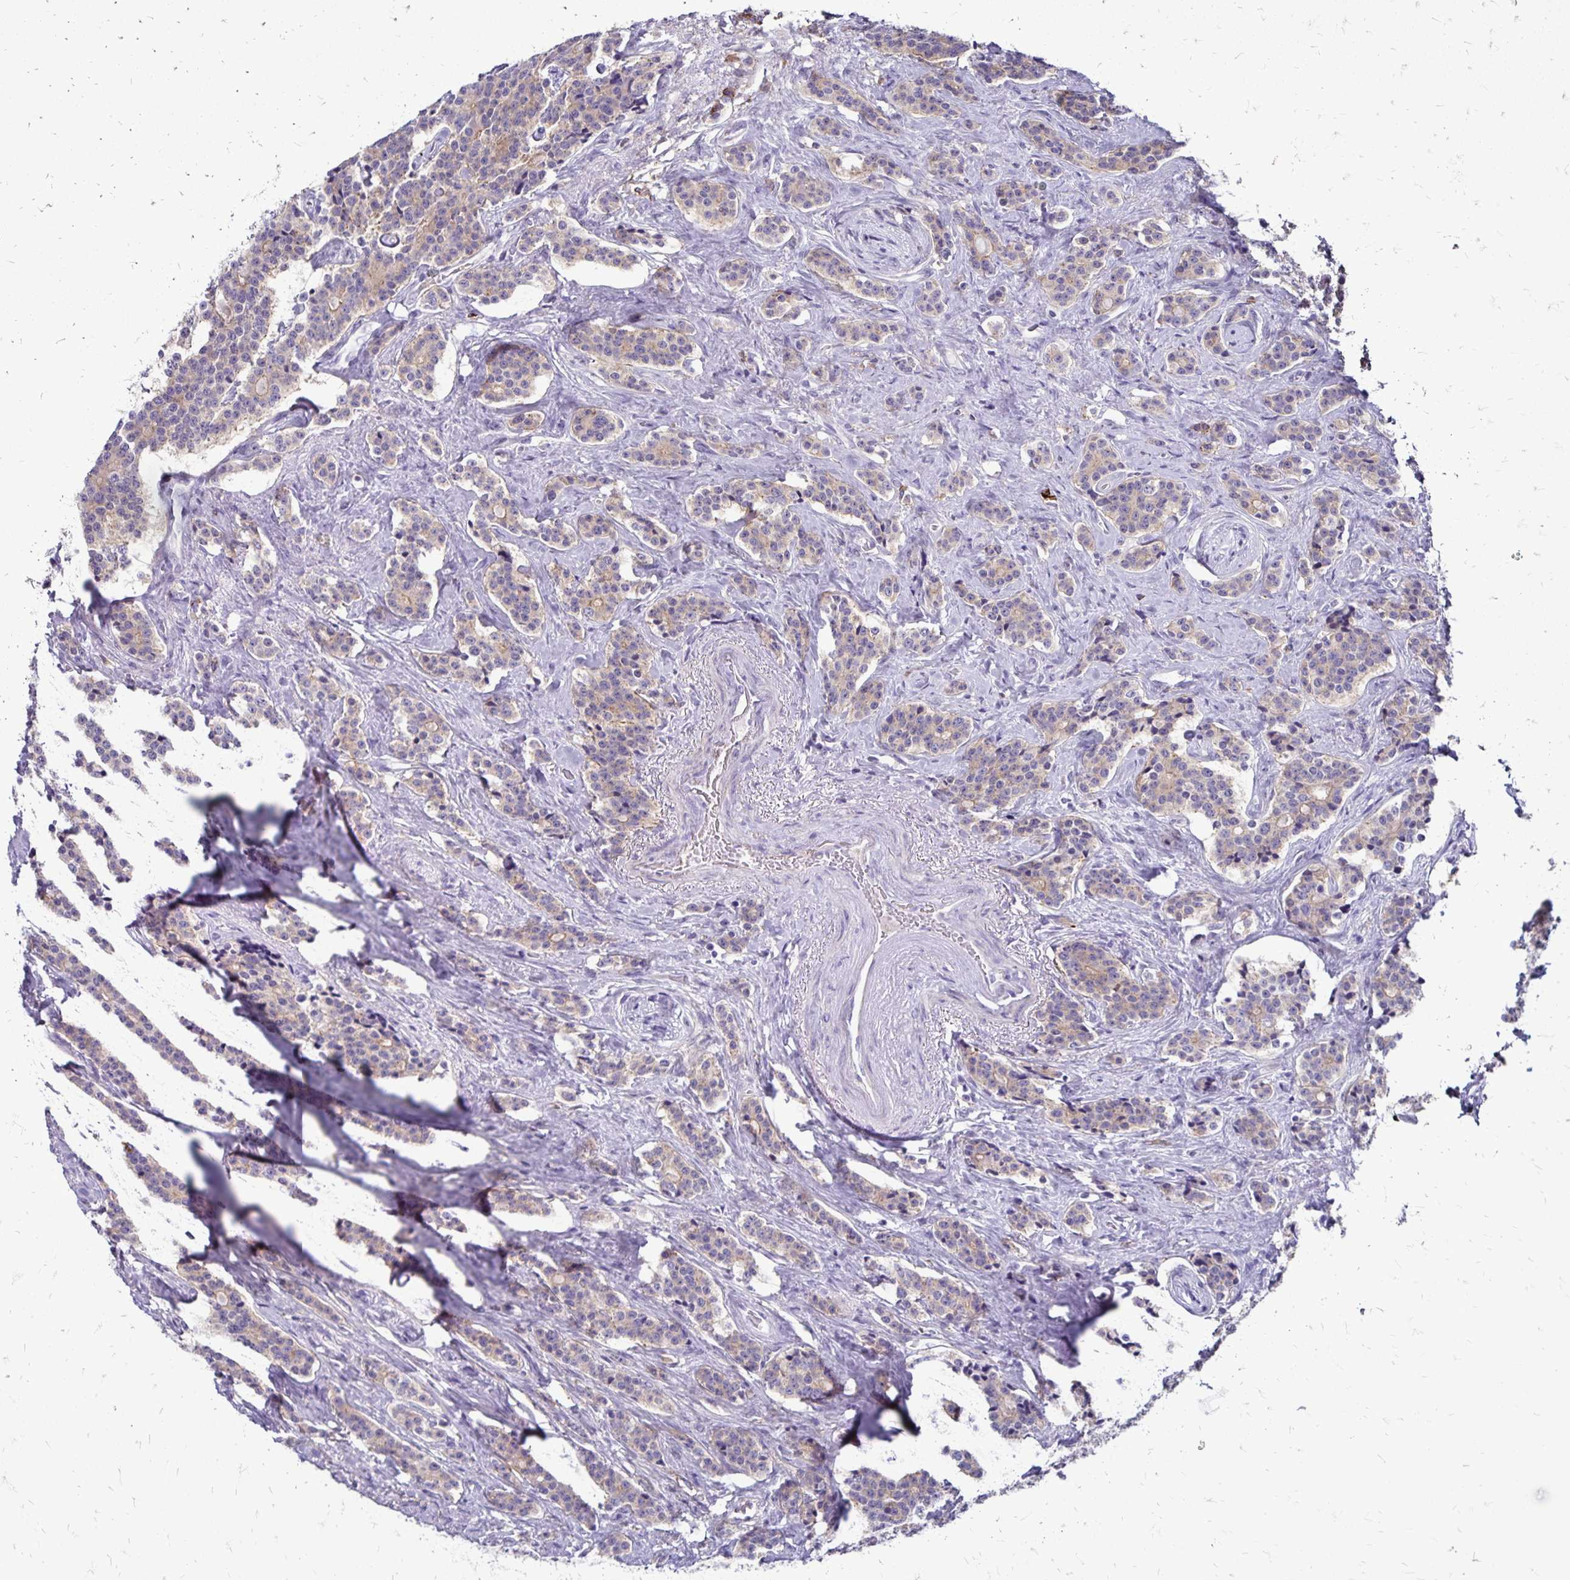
{"staining": {"intensity": "weak", "quantity": "25%-75%", "location": "cytoplasmic/membranous"}, "tissue": "carcinoid", "cell_type": "Tumor cells", "image_type": "cancer", "snomed": [{"axis": "morphology", "description": "Carcinoid, malignant, NOS"}, {"axis": "topography", "description": "Small intestine"}], "caption": "Immunohistochemical staining of human carcinoid shows low levels of weak cytoplasmic/membranous protein staining in about 25%-75% of tumor cells. The staining is performed using DAB (3,3'-diaminobenzidine) brown chromogen to label protein expression. The nuclei are counter-stained blue using hematoxylin.", "gene": "TNS3", "patient": {"sex": "female", "age": 73}}